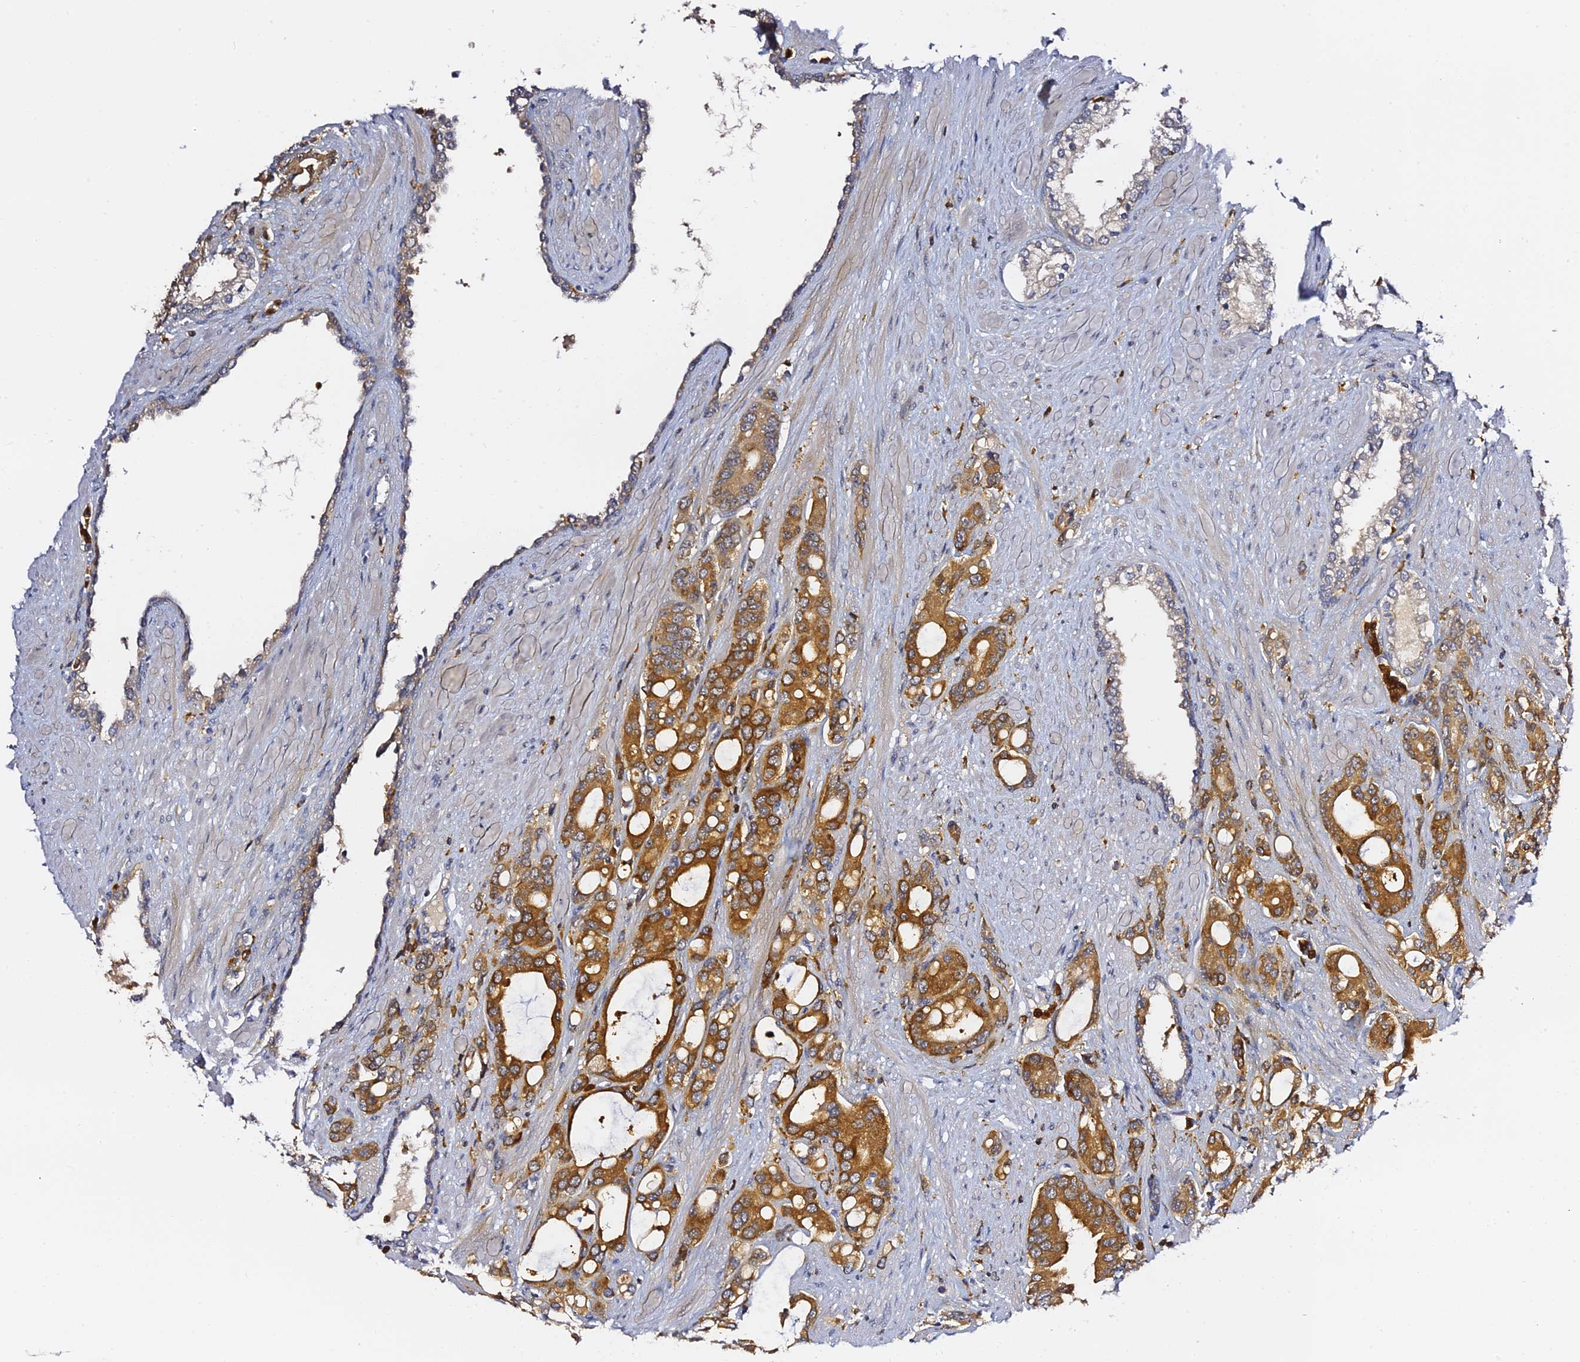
{"staining": {"intensity": "strong", "quantity": ">75%", "location": "cytoplasmic/membranous"}, "tissue": "prostate cancer", "cell_type": "Tumor cells", "image_type": "cancer", "snomed": [{"axis": "morphology", "description": "Adenocarcinoma, High grade"}, {"axis": "topography", "description": "Prostate"}], "caption": "Tumor cells display high levels of strong cytoplasmic/membranous expression in approximately >75% of cells in human prostate adenocarcinoma (high-grade). (IHC, brightfield microscopy, high magnification).", "gene": "IL4I1", "patient": {"sex": "male", "age": 72}}